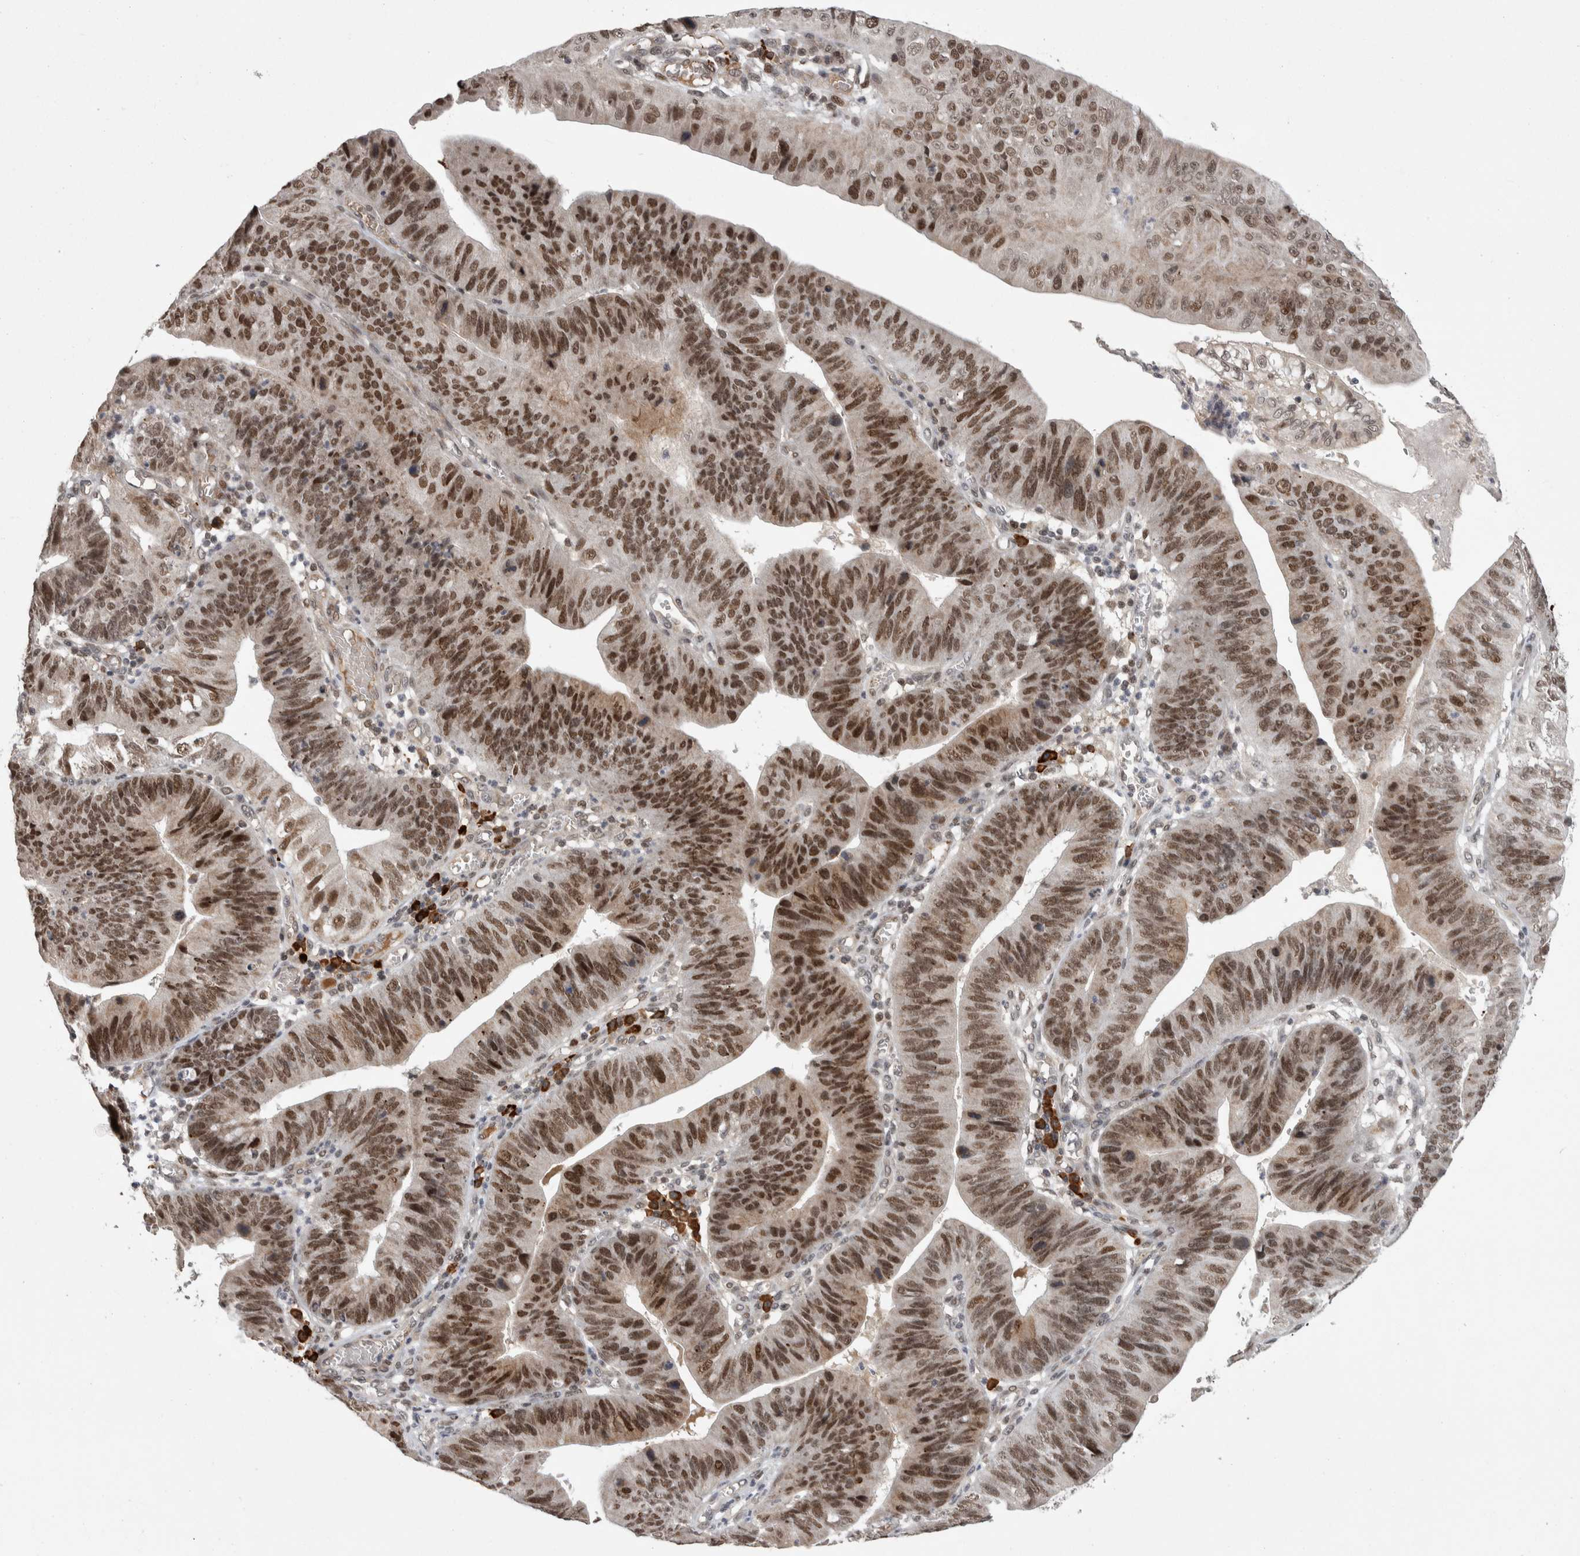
{"staining": {"intensity": "strong", "quantity": ">75%", "location": "nuclear"}, "tissue": "stomach cancer", "cell_type": "Tumor cells", "image_type": "cancer", "snomed": [{"axis": "morphology", "description": "Adenocarcinoma, NOS"}, {"axis": "topography", "description": "Stomach"}], "caption": "Protein staining of adenocarcinoma (stomach) tissue demonstrates strong nuclear positivity in about >75% of tumor cells.", "gene": "ZNF592", "patient": {"sex": "male", "age": 59}}